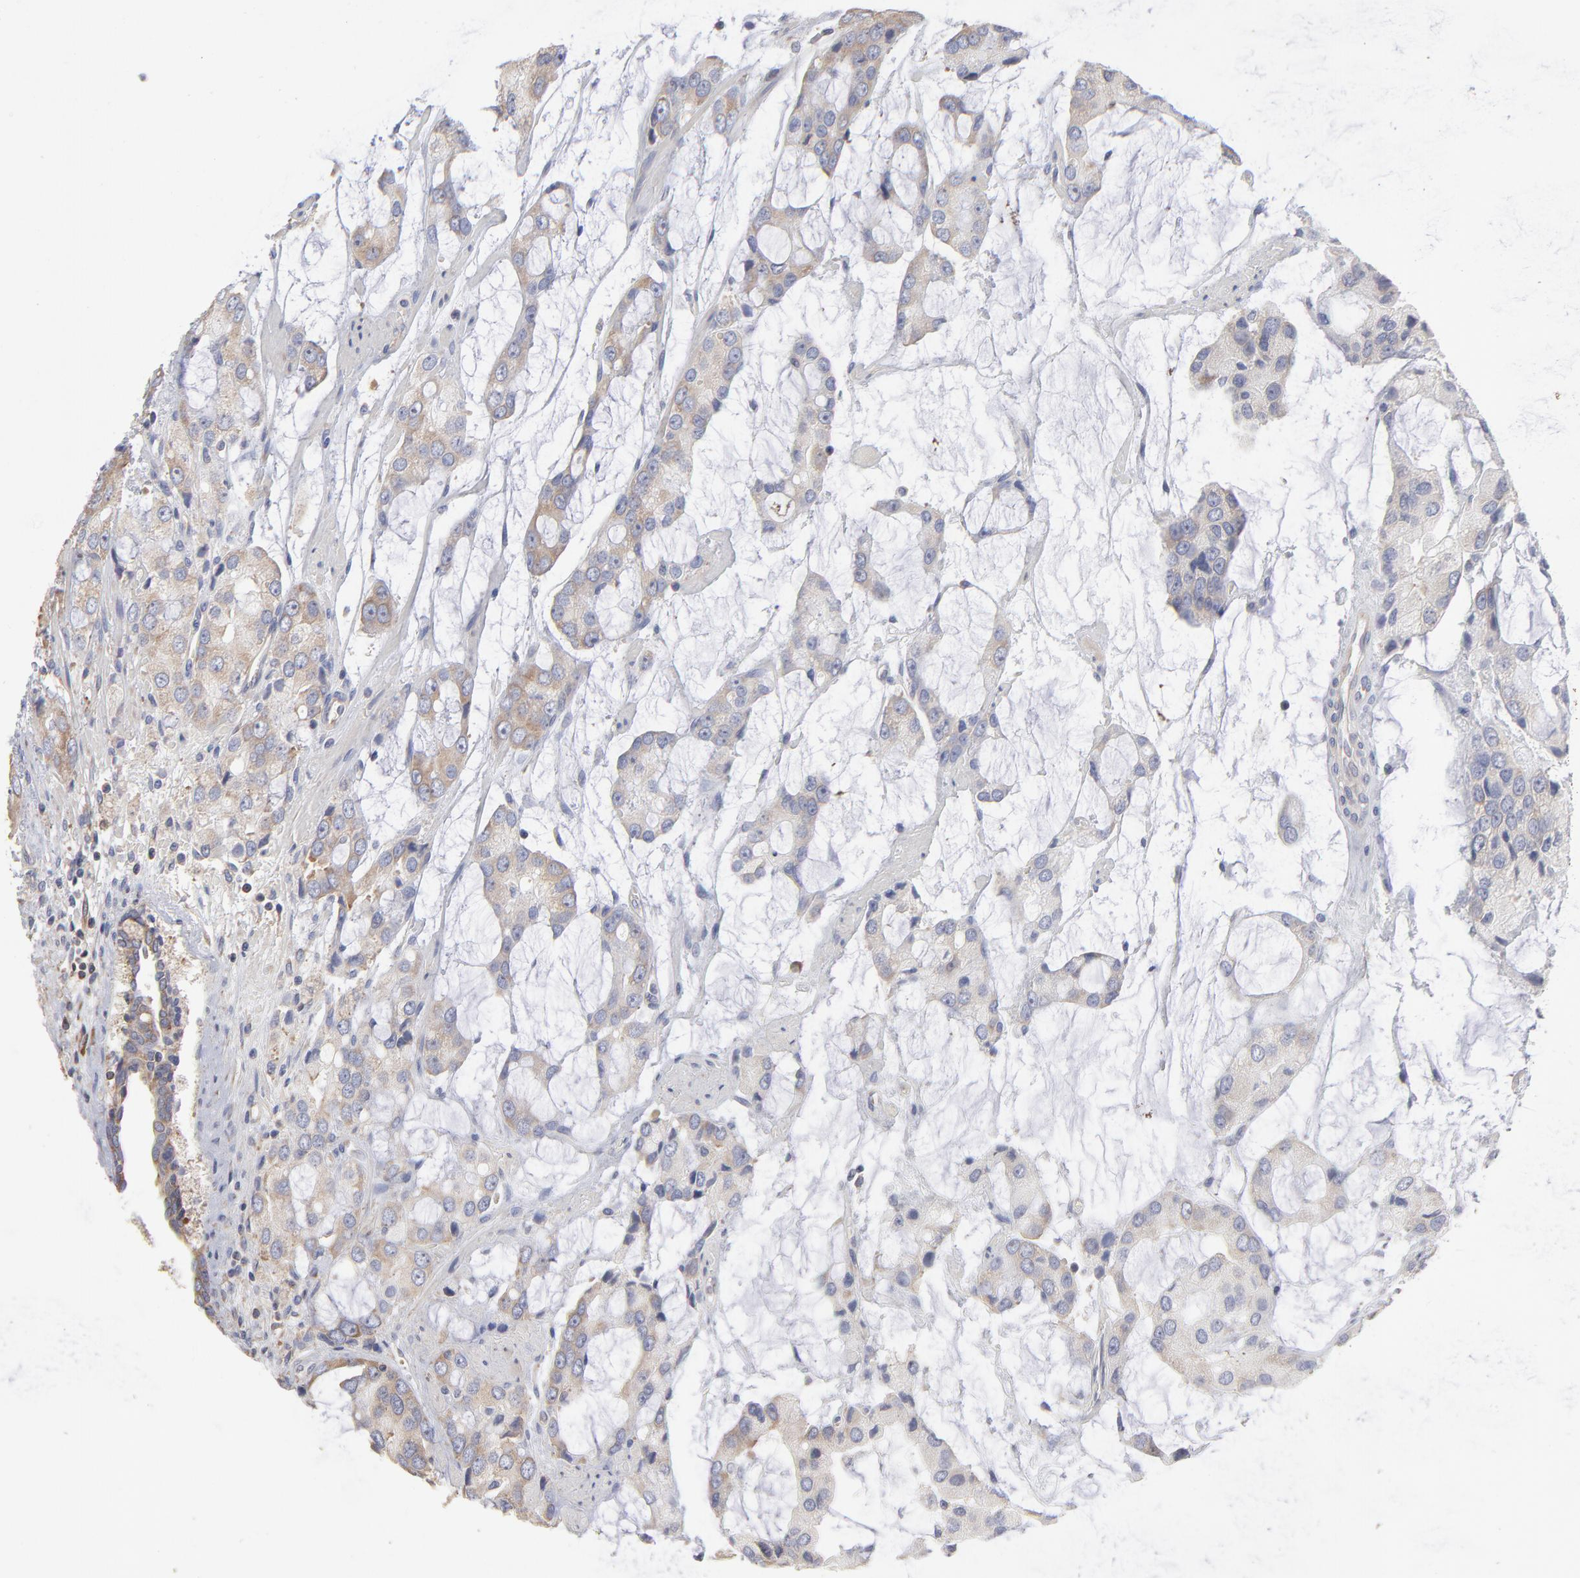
{"staining": {"intensity": "weak", "quantity": ">75%", "location": "cytoplasmic/membranous"}, "tissue": "prostate cancer", "cell_type": "Tumor cells", "image_type": "cancer", "snomed": [{"axis": "morphology", "description": "Adenocarcinoma, High grade"}, {"axis": "topography", "description": "Prostate"}], "caption": "Weak cytoplasmic/membranous staining is seen in approximately >75% of tumor cells in prostate adenocarcinoma (high-grade).", "gene": "RPL3", "patient": {"sex": "male", "age": 67}}